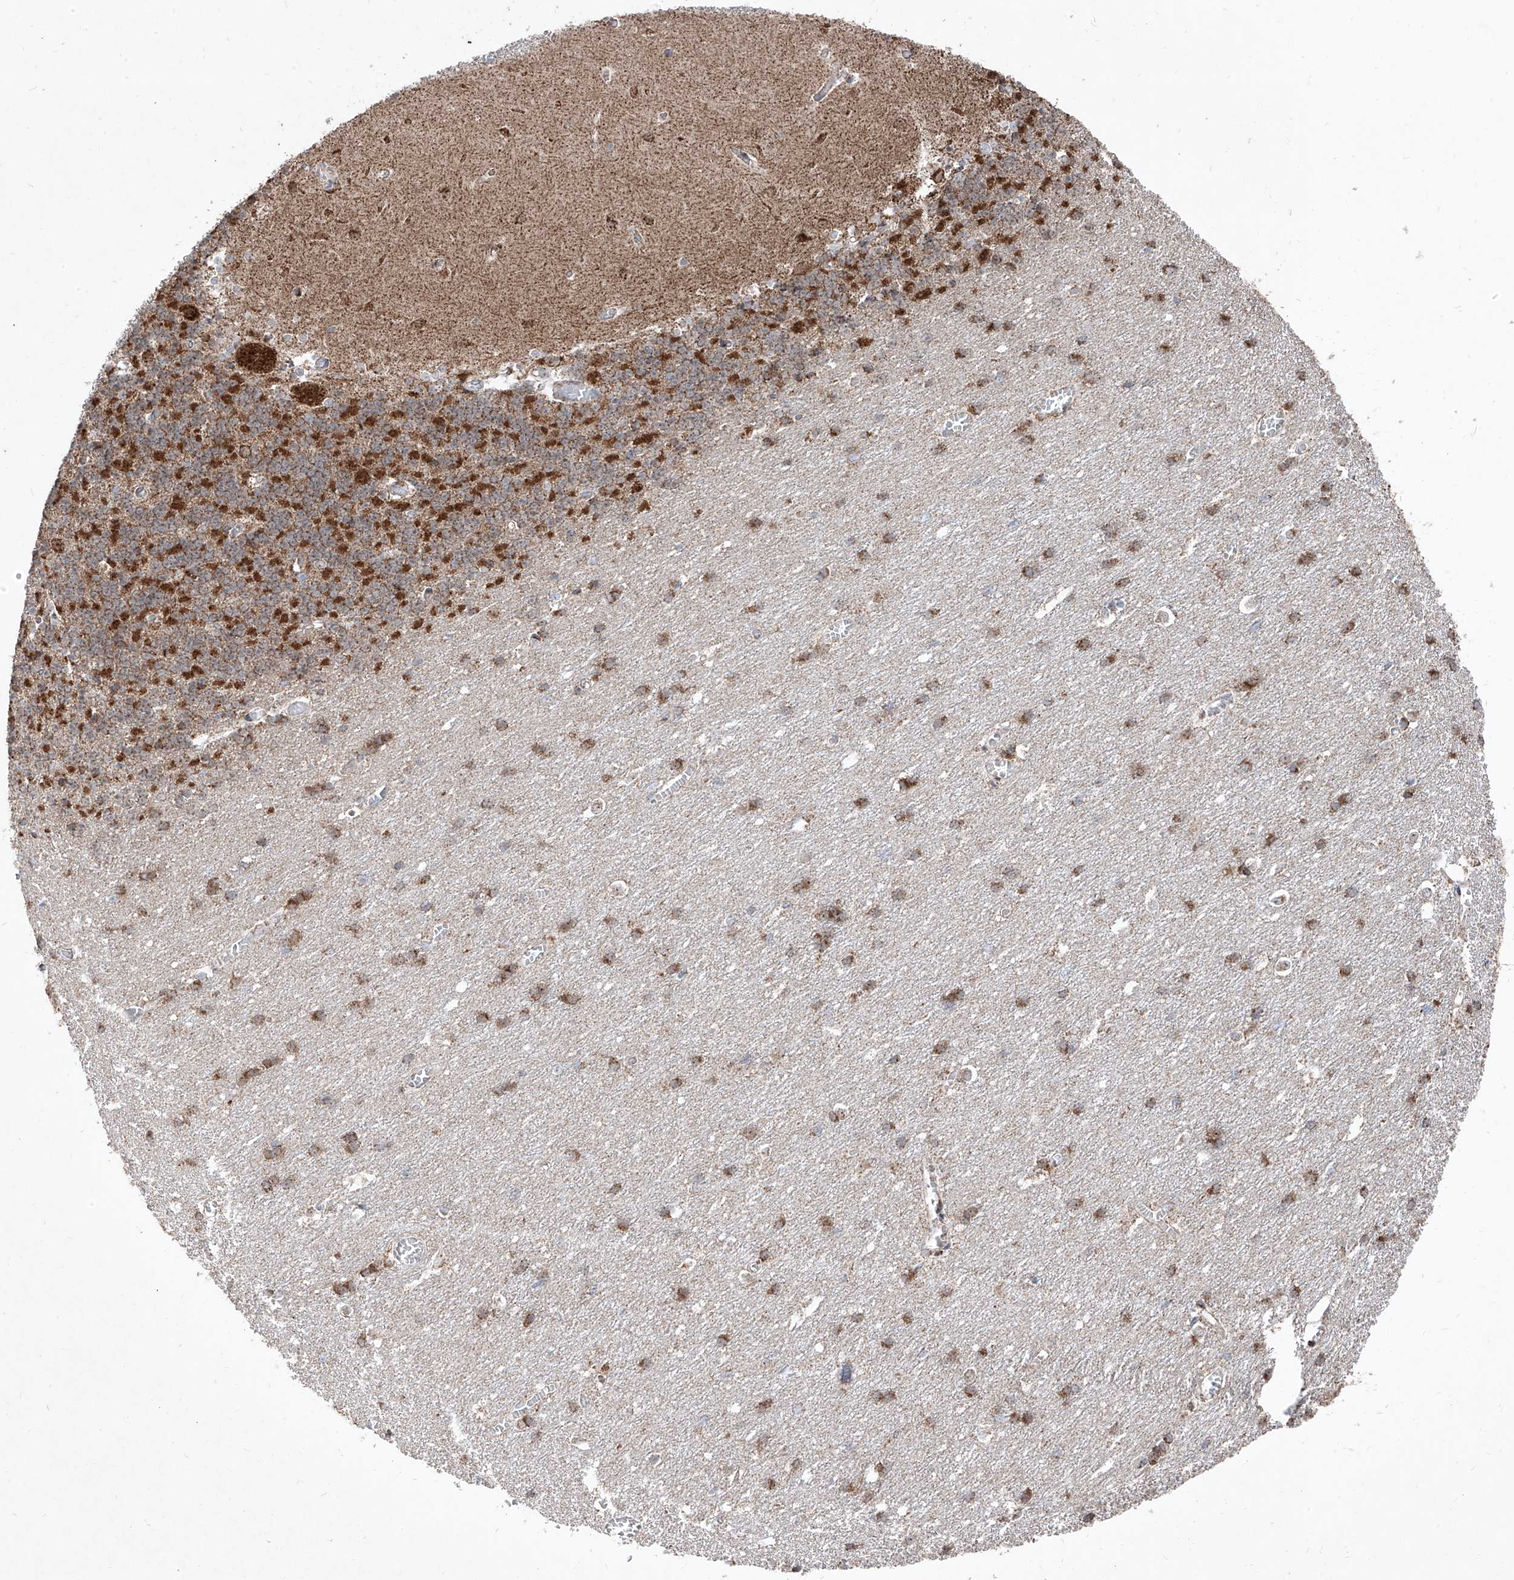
{"staining": {"intensity": "moderate", "quantity": "25%-75%", "location": "cytoplasmic/membranous"}, "tissue": "cerebellum", "cell_type": "Cells in granular layer", "image_type": "normal", "snomed": [{"axis": "morphology", "description": "Normal tissue, NOS"}, {"axis": "topography", "description": "Cerebellum"}], "caption": "This is a histology image of IHC staining of unremarkable cerebellum, which shows moderate expression in the cytoplasmic/membranous of cells in granular layer.", "gene": "NDUFB3", "patient": {"sex": "male", "age": 37}}